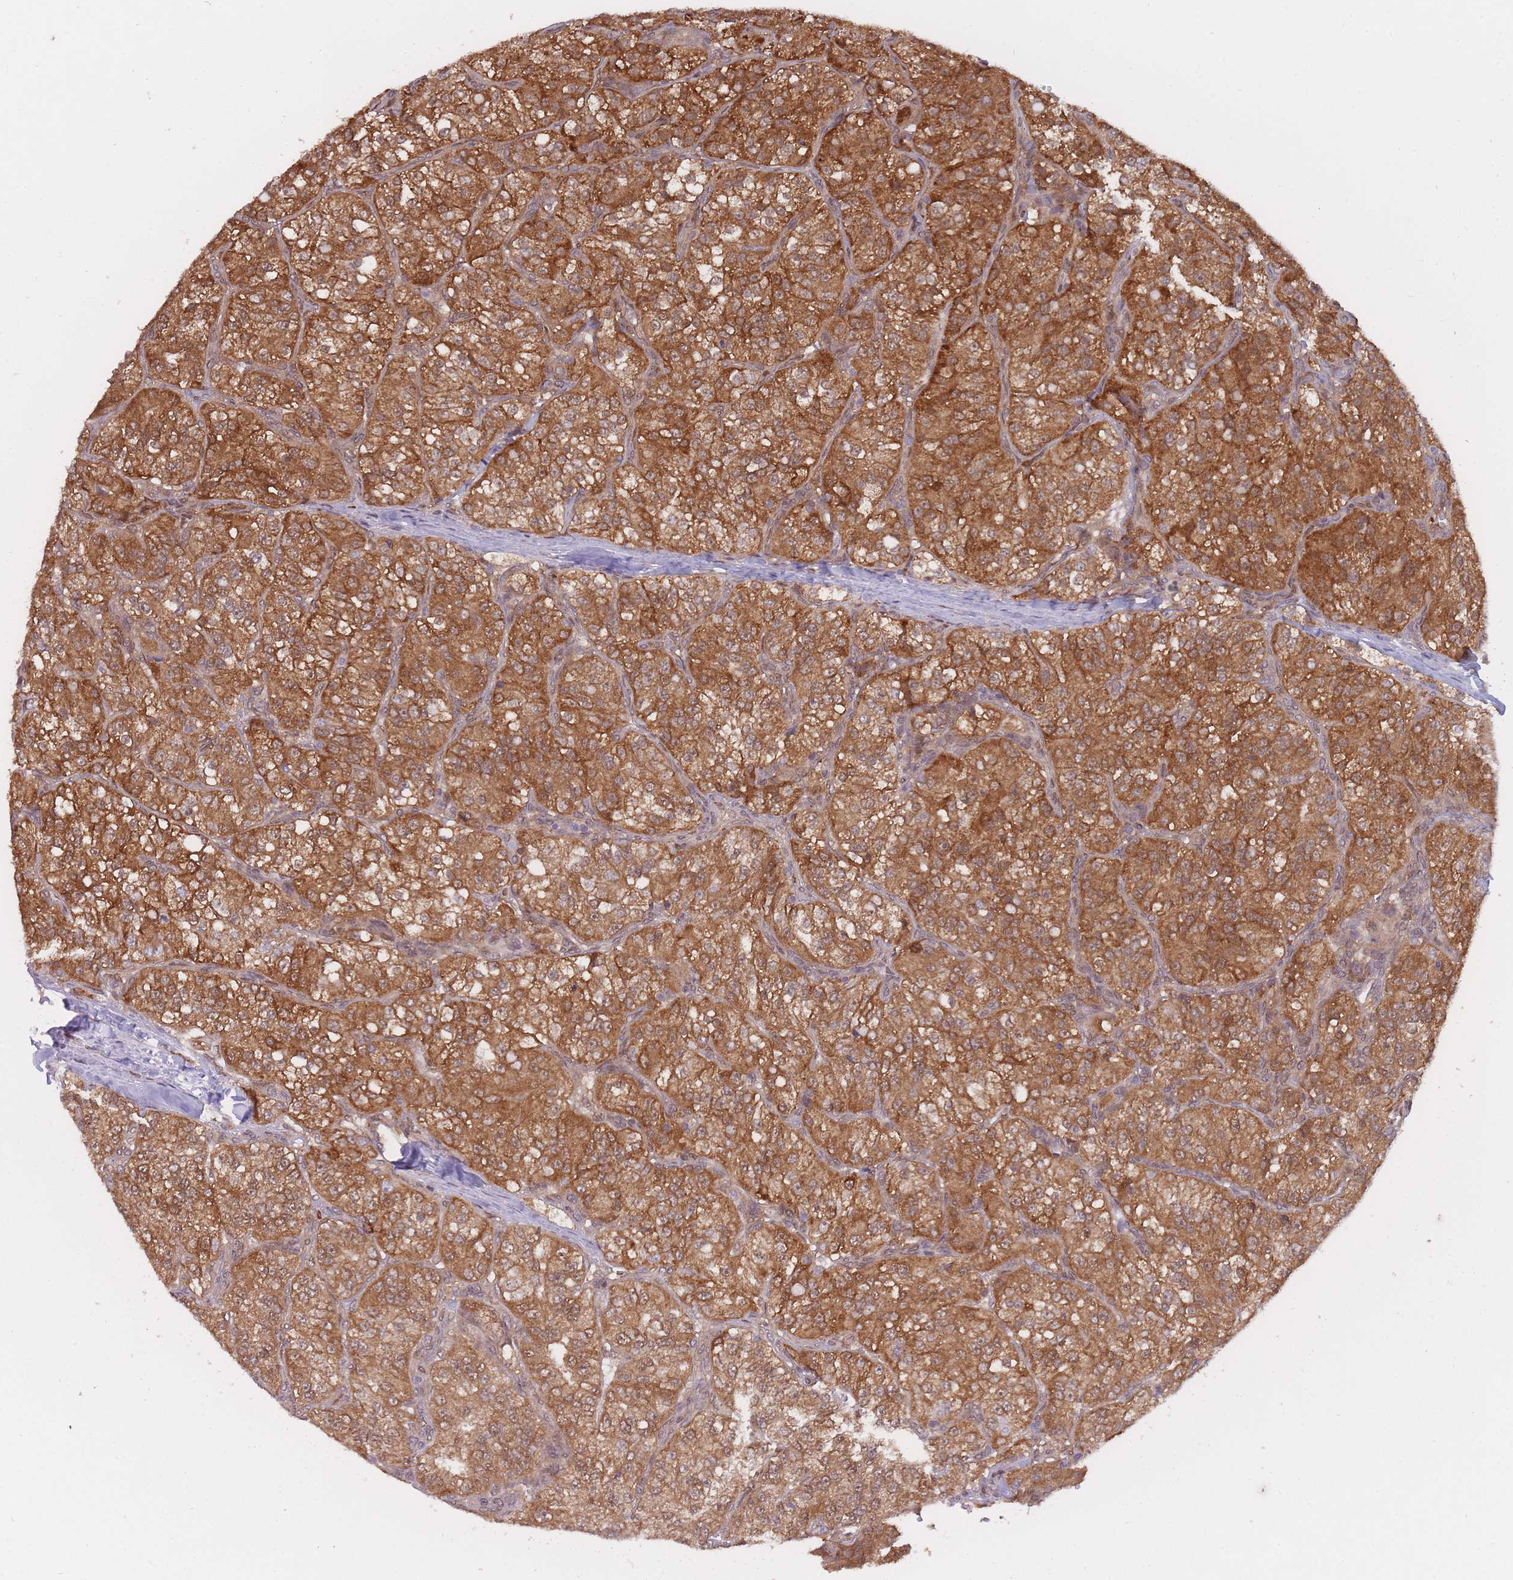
{"staining": {"intensity": "moderate", "quantity": ">75%", "location": "cytoplasmic/membranous"}, "tissue": "renal cancer", "cell_type": "Tumor cells", "image_type": "cancer", "snomed": [{"axis": "morphology", "description": "Adenocarcinoma, NOS"}, {"axis": "topography", "description": "Kidney"}], "caption": "Protein staining reveals moderate cytoplasmic/membranous staining in about >75% of tumor cells in renal cancer.", "gene": "NSFL1C", "patient": {"sex": "female", "age": 63}}